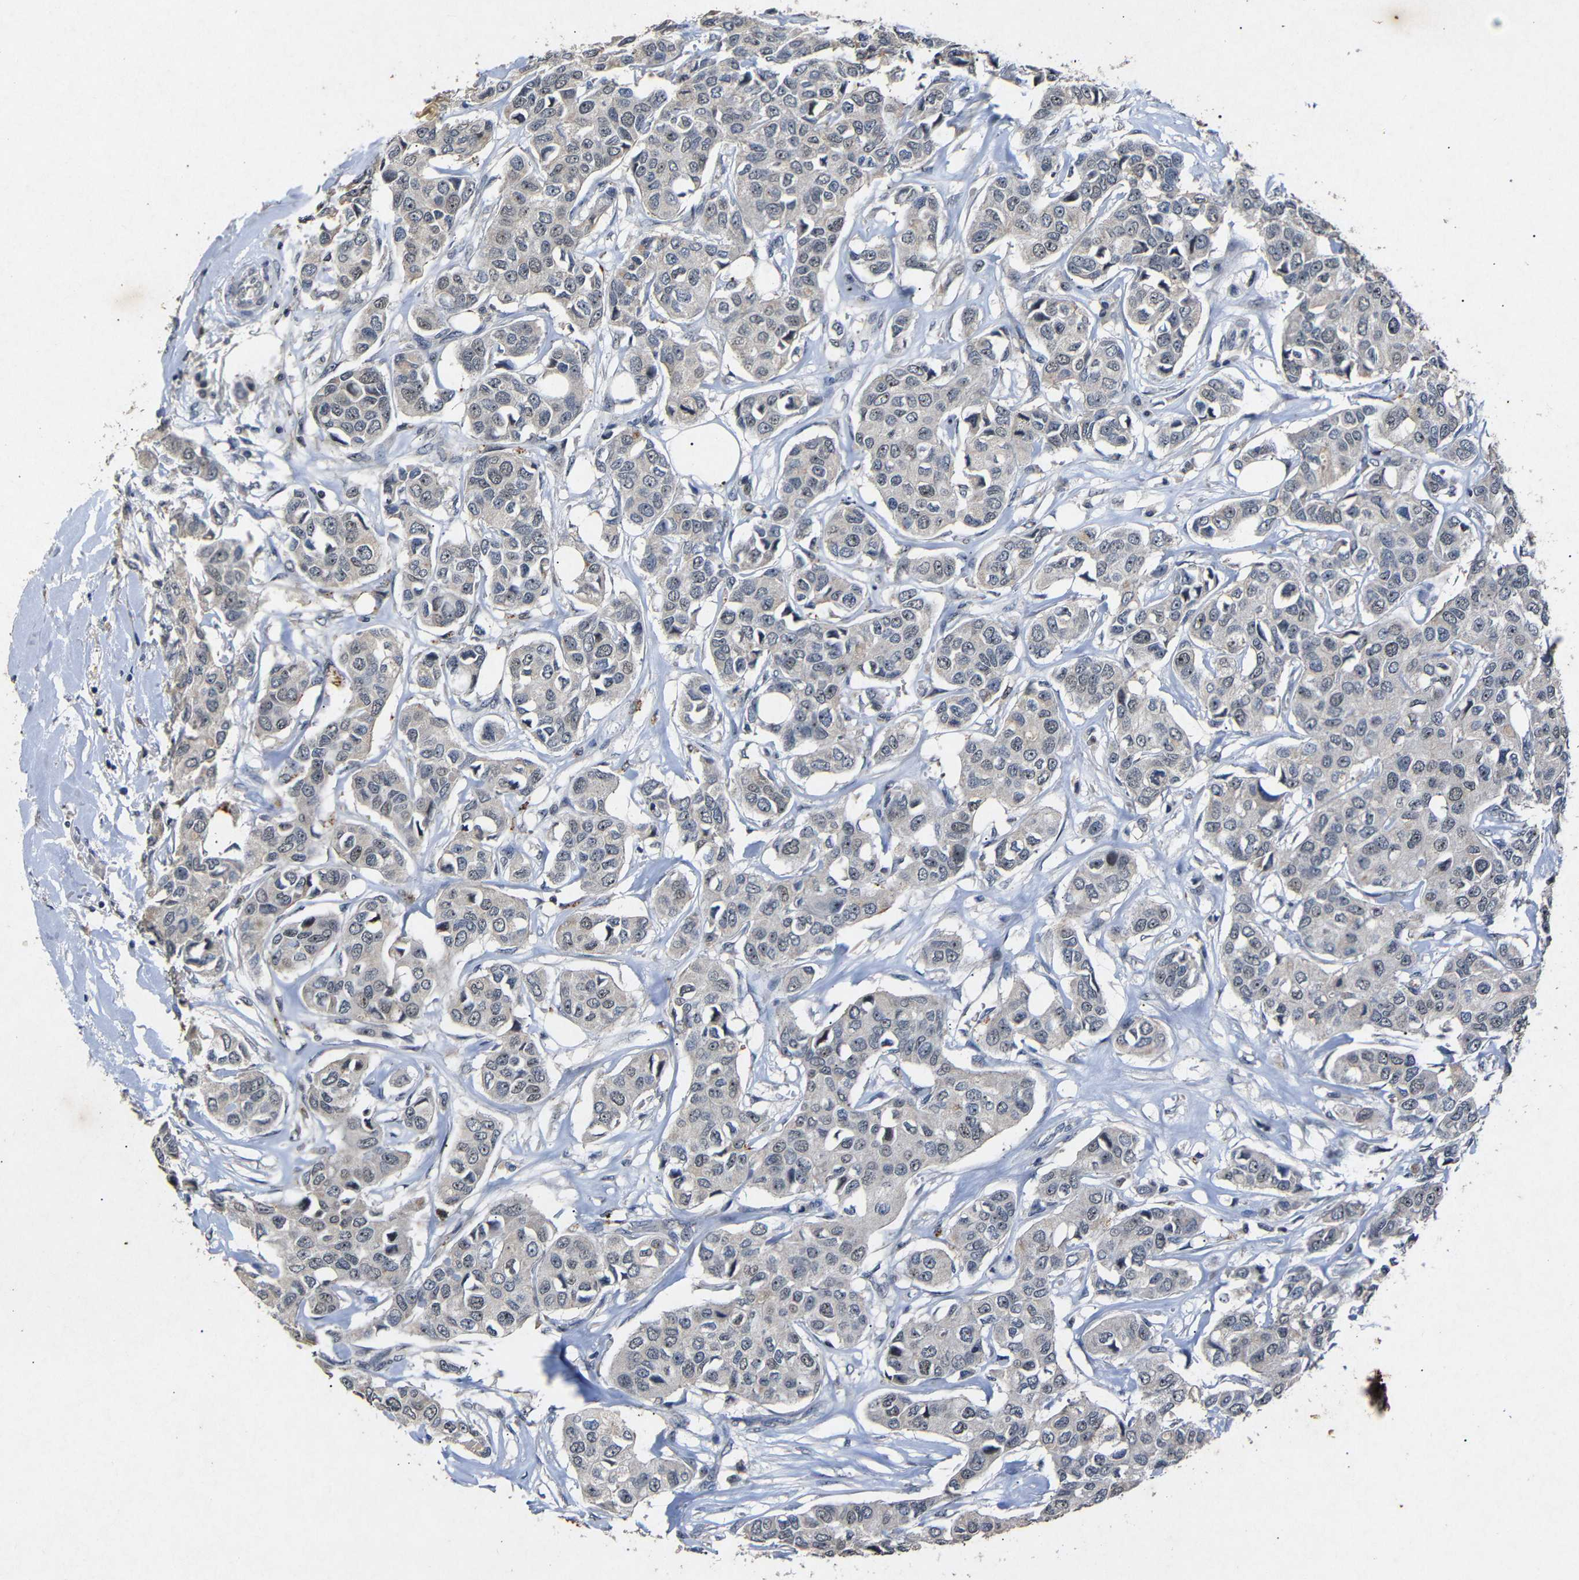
{"staining": {"intensity": "weak", "quantity": "<25%", "location": "nuclear"}, "tissue": "breast cancer", "cell_type": "Tumor cells", "image_type": "cancer", "snomed": [{"axis": "morphology", "description": "Duct carcinoma"}, {"axis": "topography", "description": "Breast"}], "caption": "High magnification brightfield microscopy of breast cancer (infiltrating ductal carcinoma) stained with DAB (brown) and counterstained with hematoxylin (blue): tumor cells show no significant staining.", "gene": "PARN", "patient": {"sex": "female", "age": 80}}